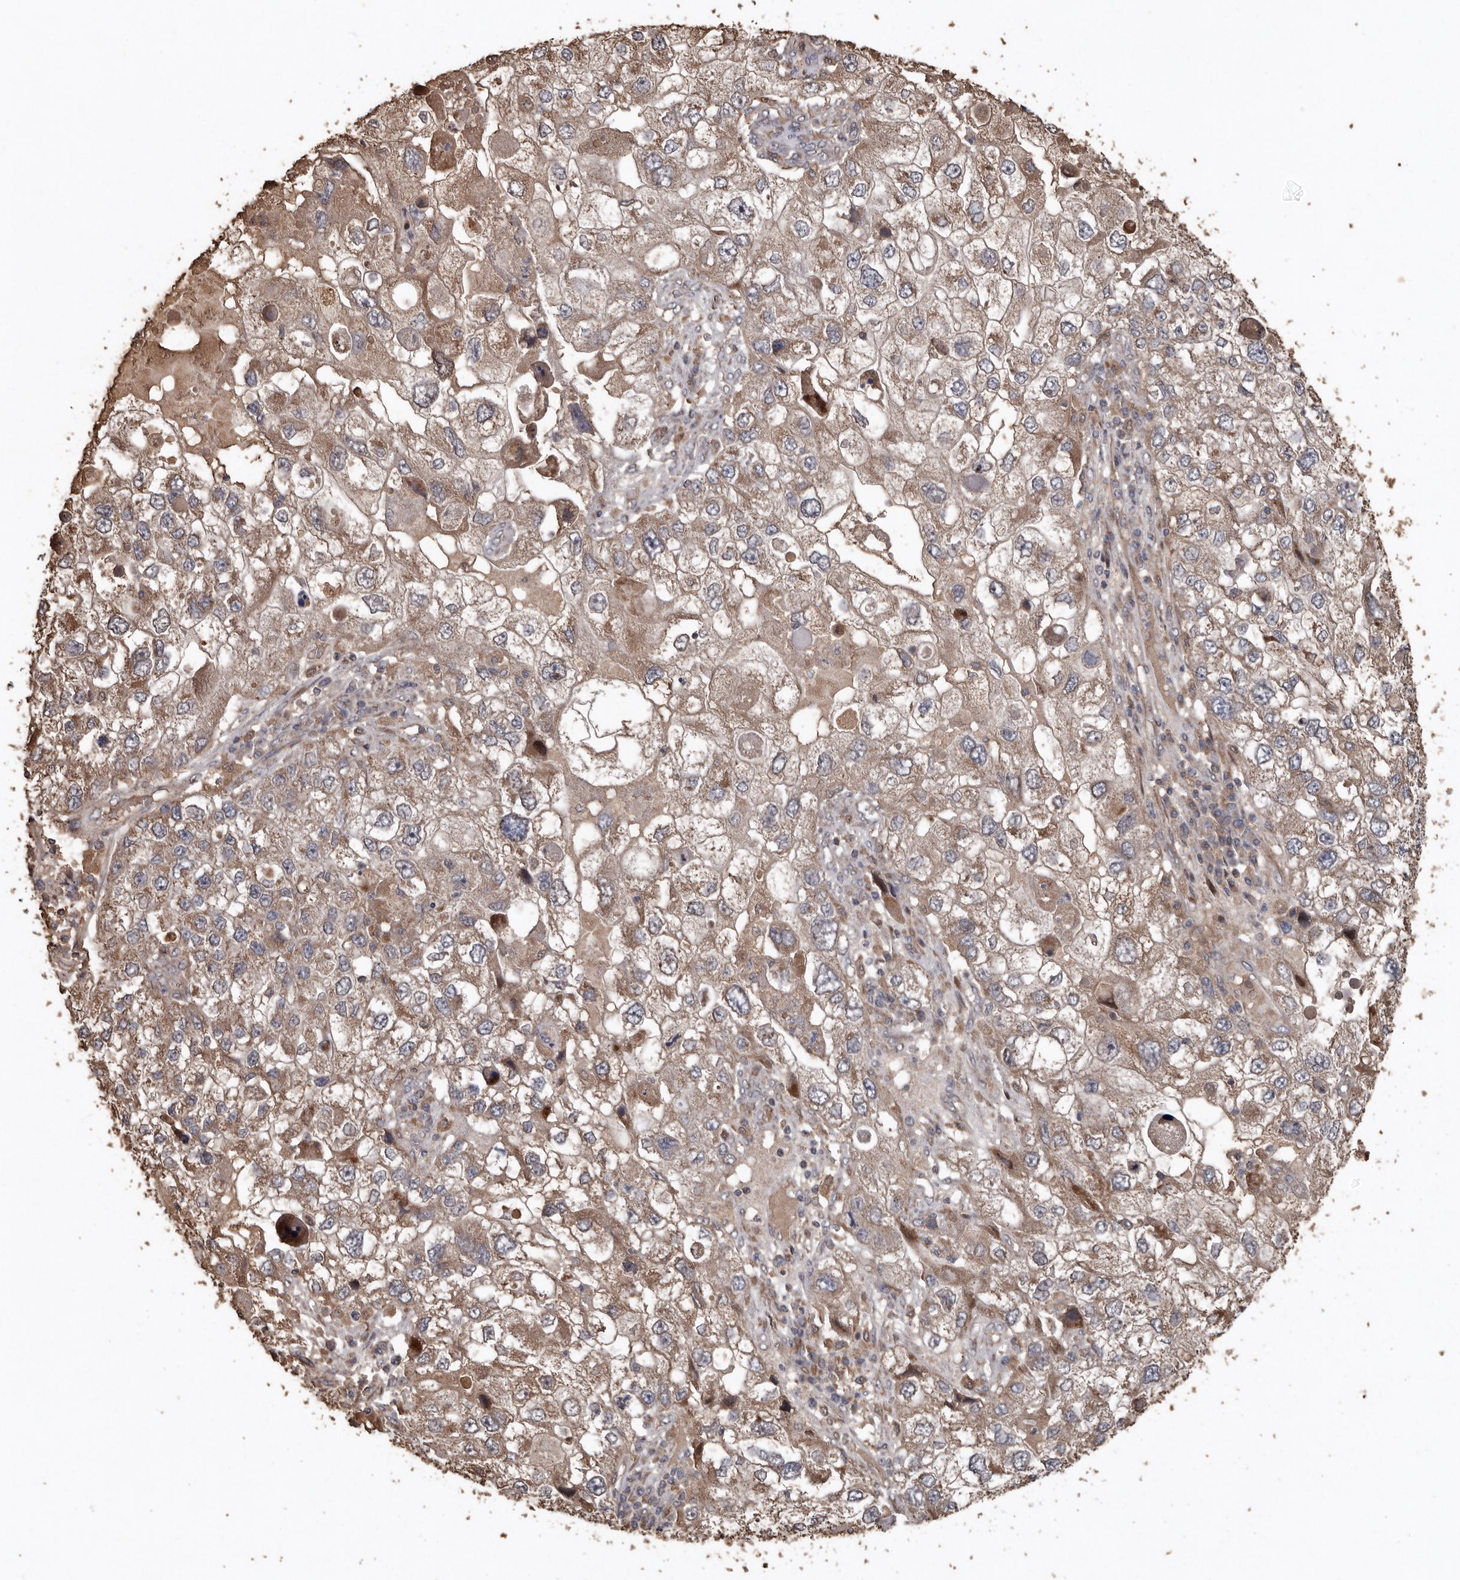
{"staining": {"intensity": "weak", "quantity": ">75%", "location": "cytoplasmic/membranous"}, "tissue": "endometrial cancer", "cell_type": "Tumor cells", "image_type": "cancer", "snomed": [{"axis": "morphology", "description": "Adenocarcinoma, NOS"}, {"axis": "topography", "description": "Endometrium"}], "caption": "Protein positivity by IHC displays weak cytoplasmic/membranous staining in approximately >75% of tumor cells in adenocarcinoma (endometrial).", "gene": "RANBP17", "patient": {"sex": "female", "age": 49}}